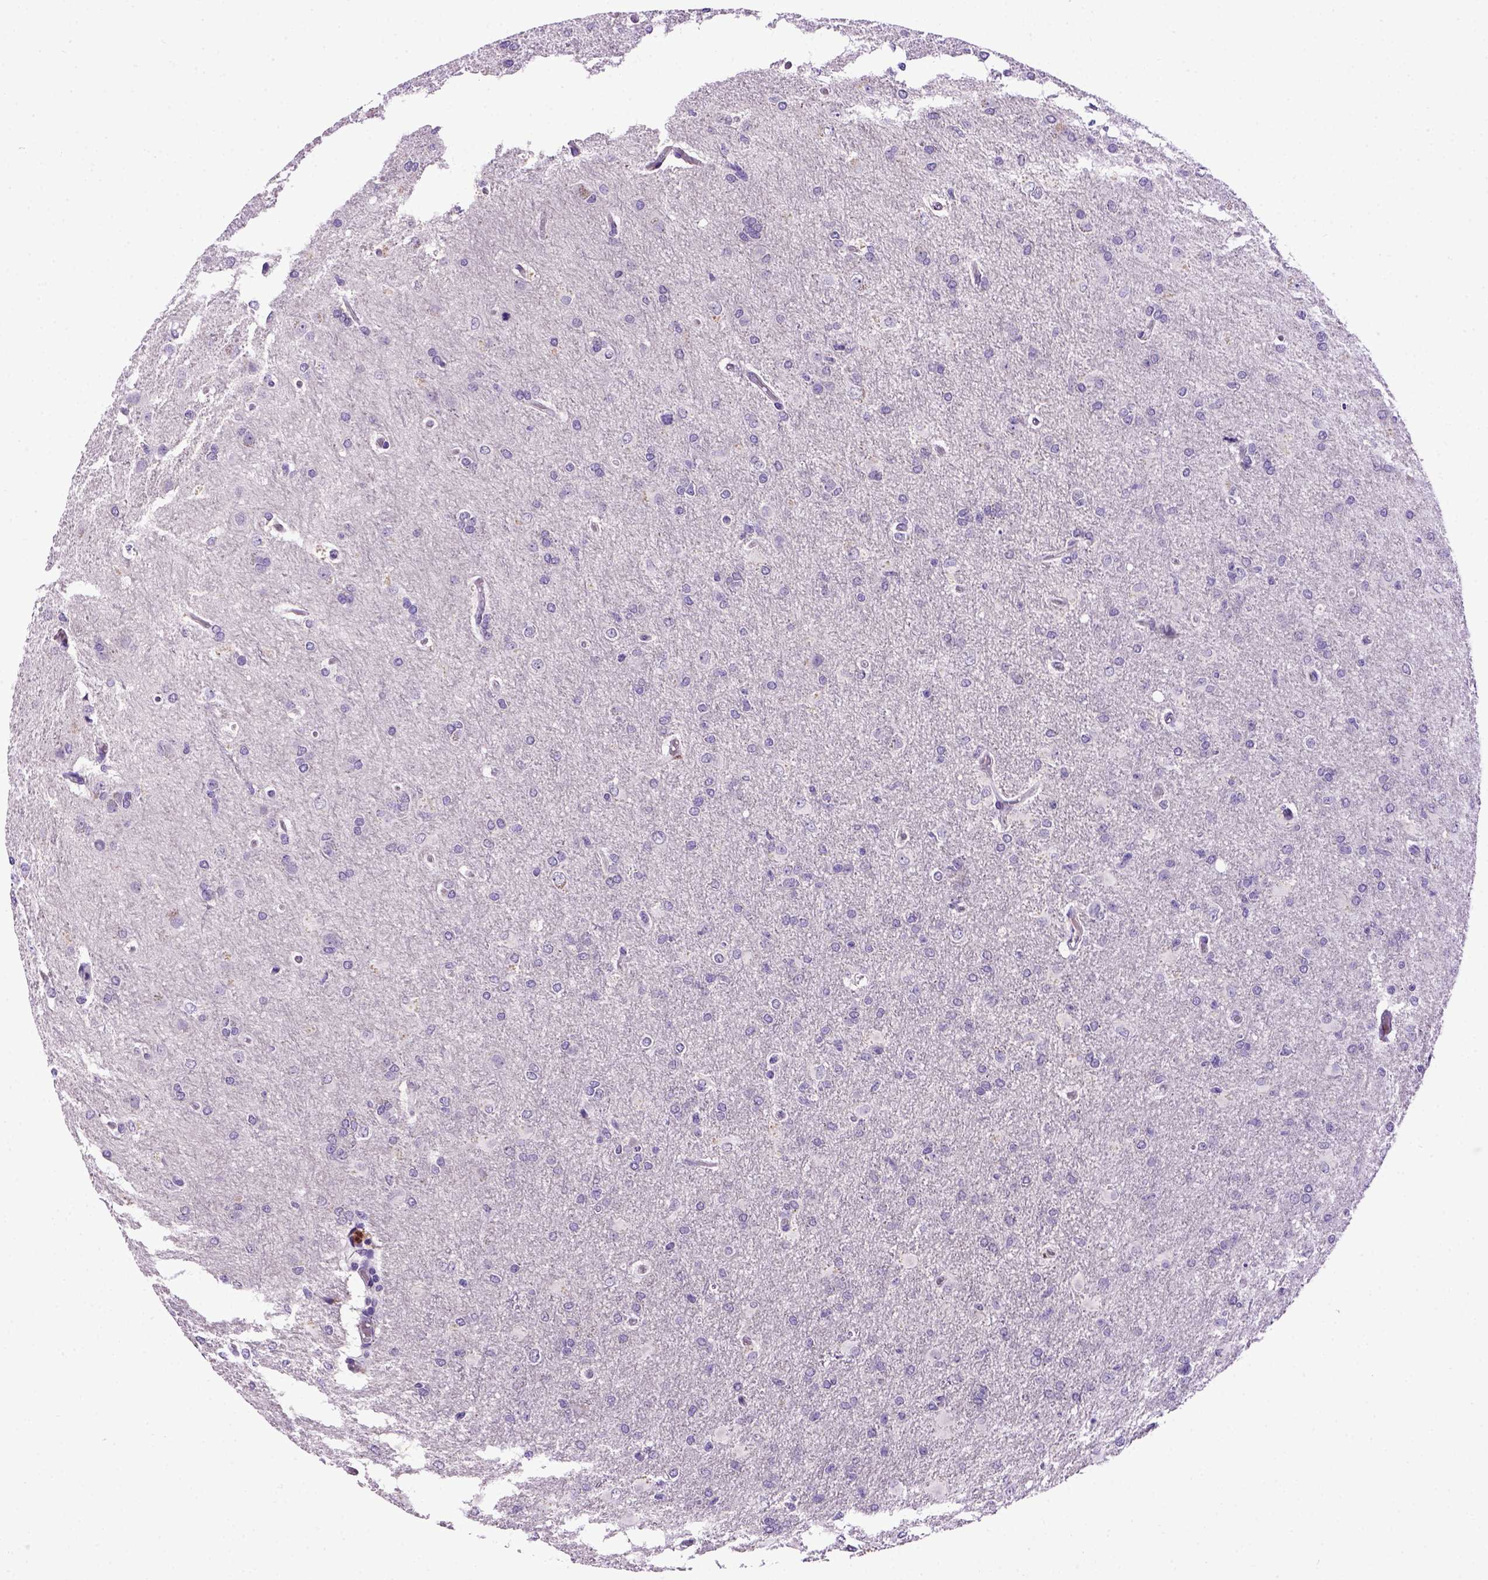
{"staining": {"intensity": "negative", "quantity": "none", "location": "none"}, "tissue": "glioma", "cell_type": "Tumor cells", "image_type": "cancer", "snomed": [{"axis": "morphology", "description": "Glioma, malignant, High grade"}, {"axis": "topography", "description": "Brain"}], "caption": "The image shows no staining of tumor cells in glioma.", "gene": "CDH1", "patient": {"sex": "male", "age": 68}}